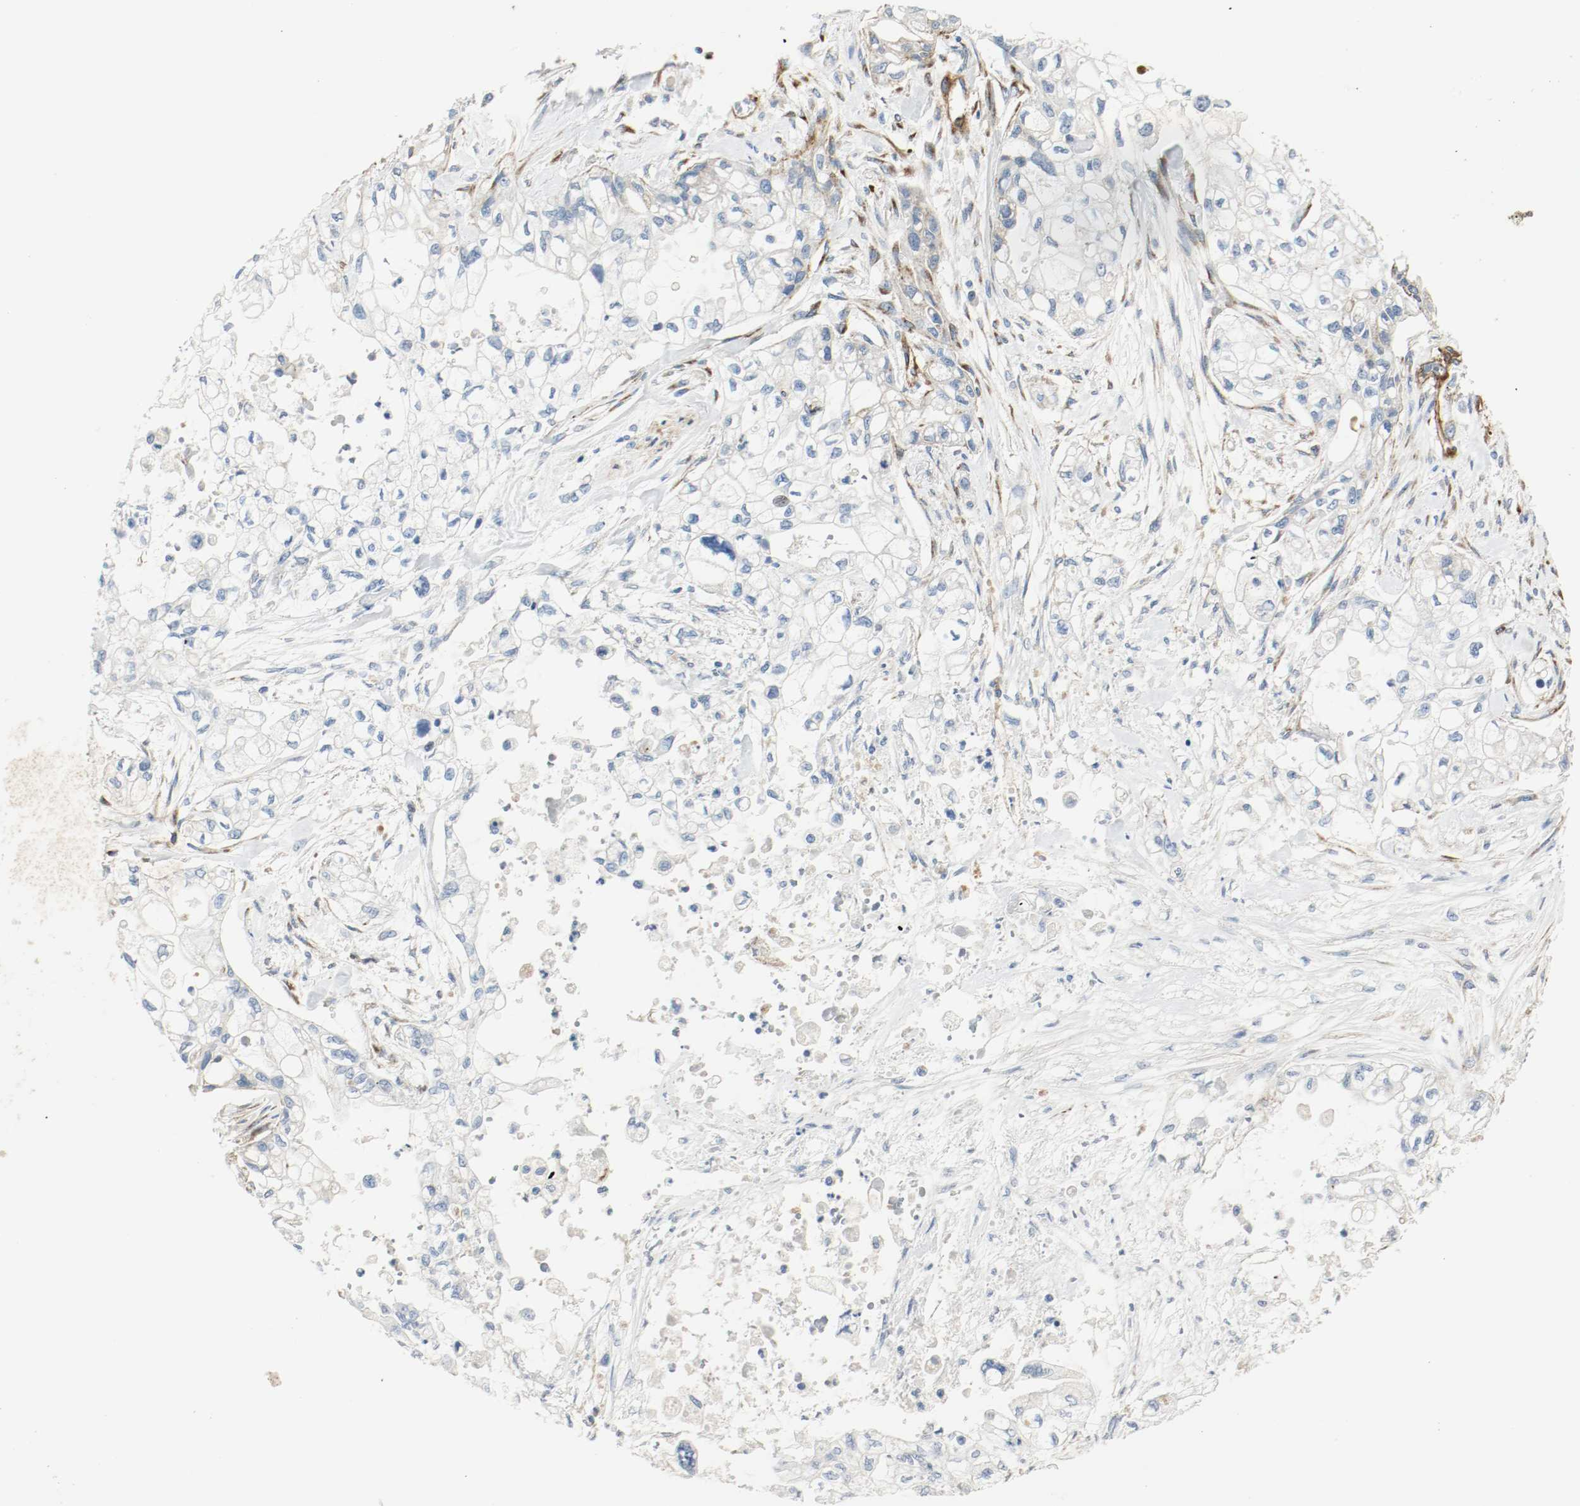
{"staining": {"intensity": "negative", "quantity": "none", "location": "none"}, "tissue": "pancreatic cancer", "cell_type": "Tumor cells", "image_type": "cancer", "snomed": [{"axis": "morphology", "description": "Normal tissue, NOS"}, {"axis": "topography", "description": "Pancreas"}], "caption": "Pancreatic cancer stained for a protein using IHC exhibits no positivity tumor cells.", "gene": "LAMB1", "patient": {"sex": "male", "age": 42}}